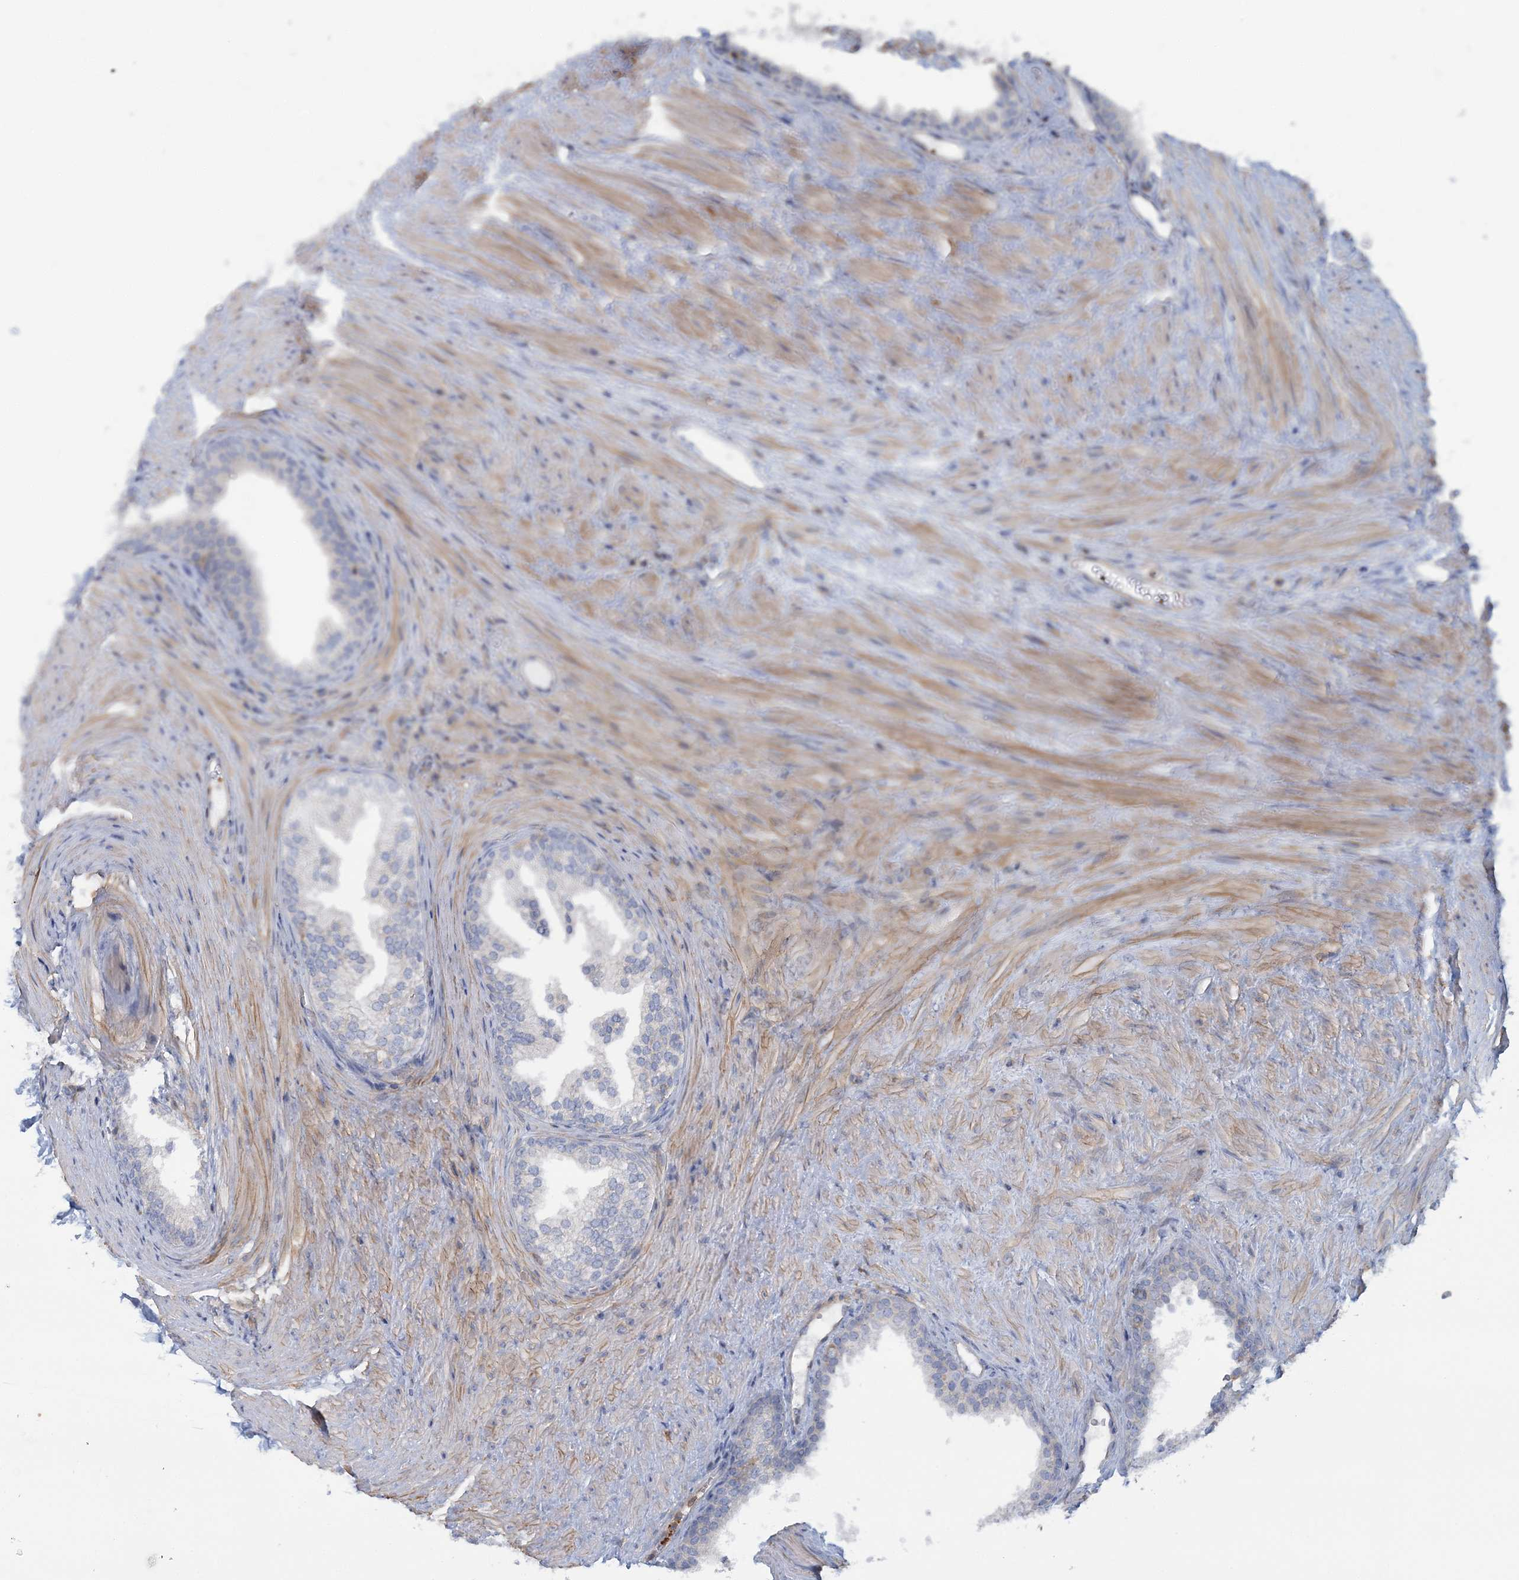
{"staining": {"intensity": "negative", "quantity": "none", "location": "none"}, "tissue": "prostate", "cell_type": "Glandular cells", "image_type": "normal", "snomed": [{"axis": "morphology", "description": "Normal tissue, NOS"}, {"axis": "topography", "description": "Prostate"}], "caption": "This is an immunohistochemistry histopathology image of normal prostate. There is no positivity in glandular cells.", "gene": "CUEDC2", "patient": {"sex": "male", "age": 76}}